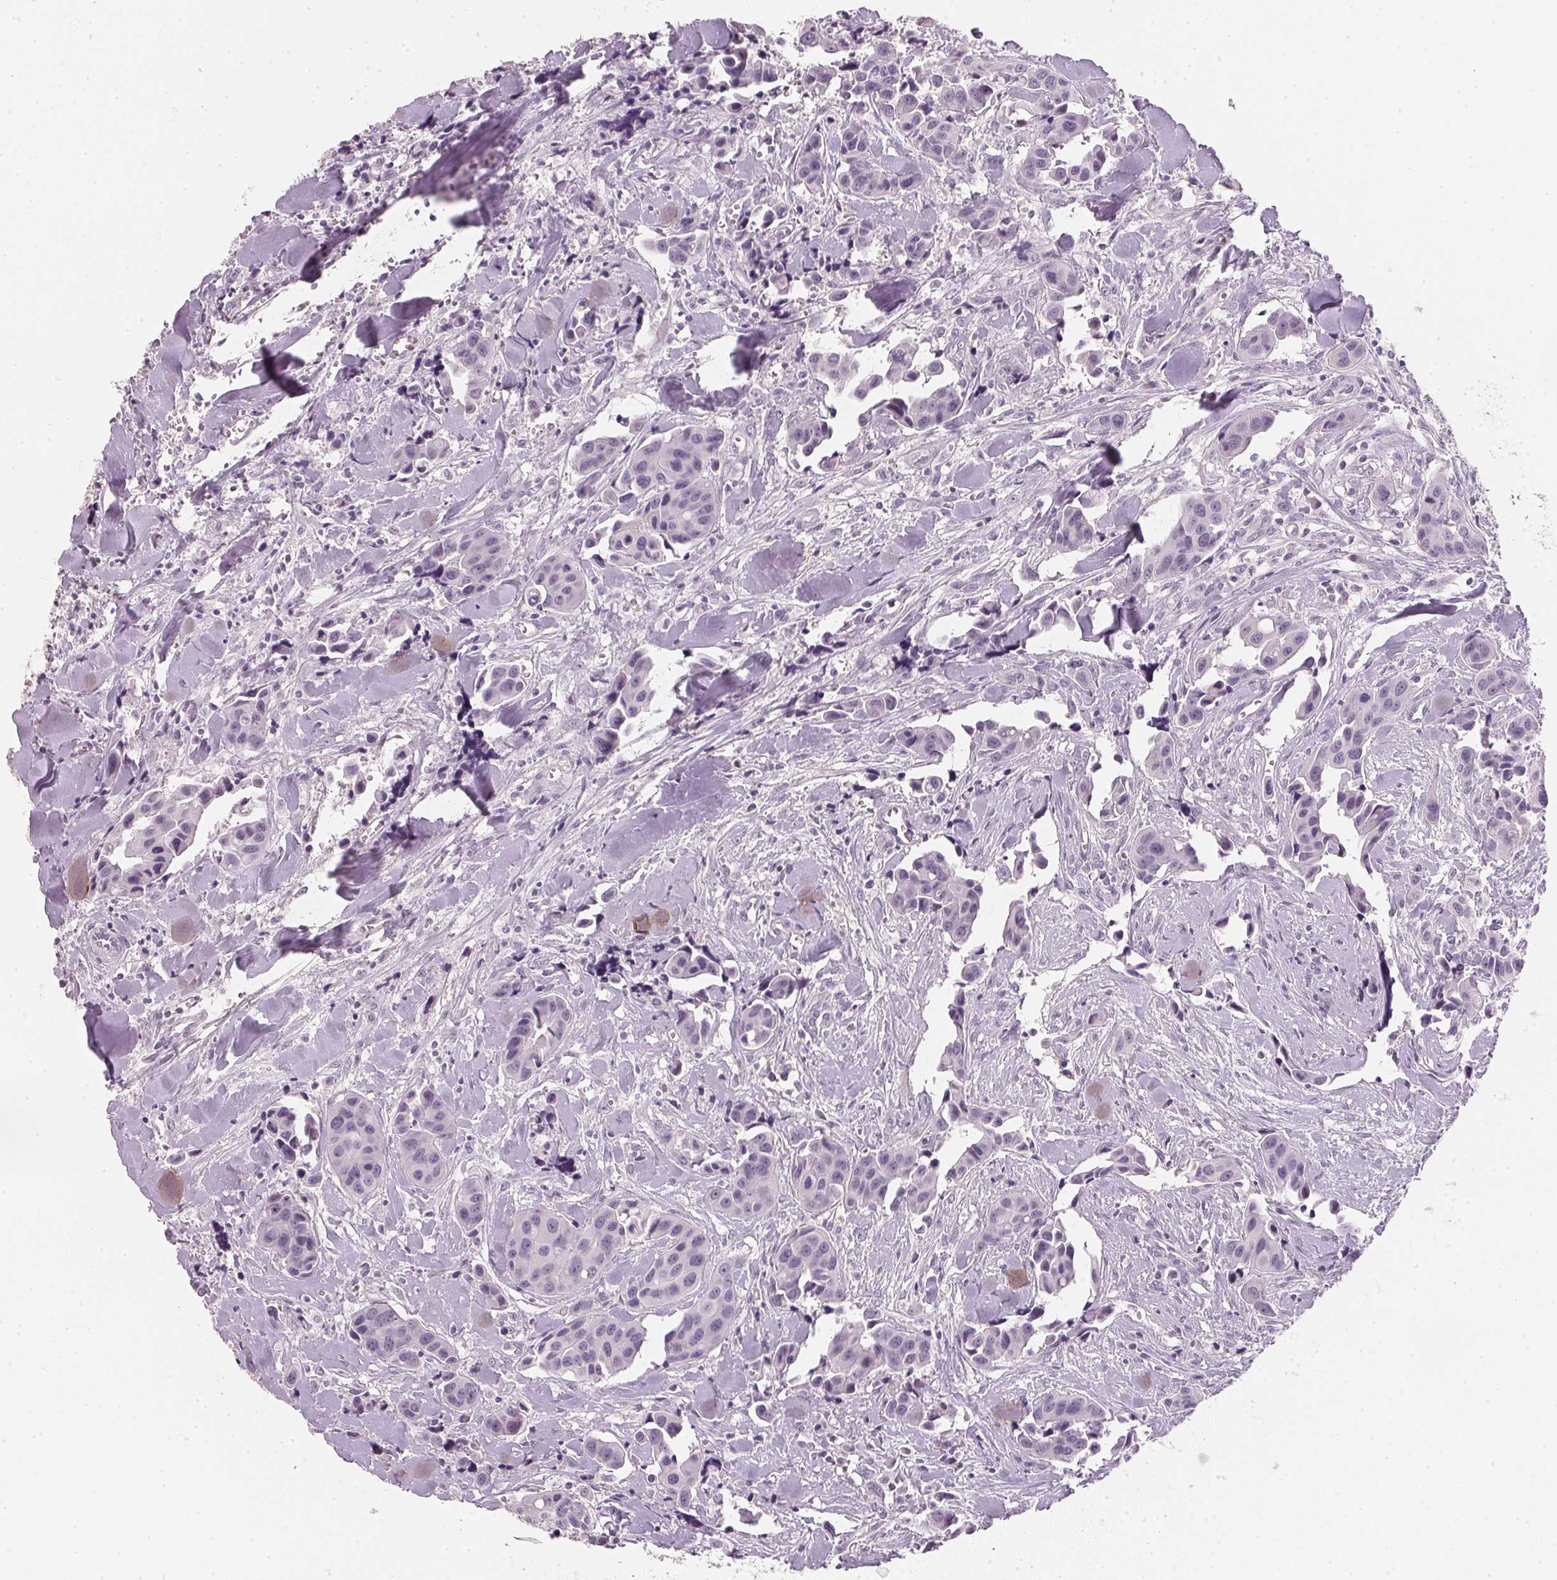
{"staining": {"intensity": "negative", "quantity": "none", "location": "none"}, "tissue": "head and neck cancer", "cell_type": "Tumor cells", "image_type": "cancer", "snomed": [{"axis": "morphology", "description": "Adenocarcinoma, NOS"}, {"axis": "topography", "description": "Head-Neck"}], "caption": "This is a image of IHC staining of head and neck cancer, which shows no positivity in tumor cells.", "gene": "IGFBP1", "patient": {"sex": "male", "age": 76}}